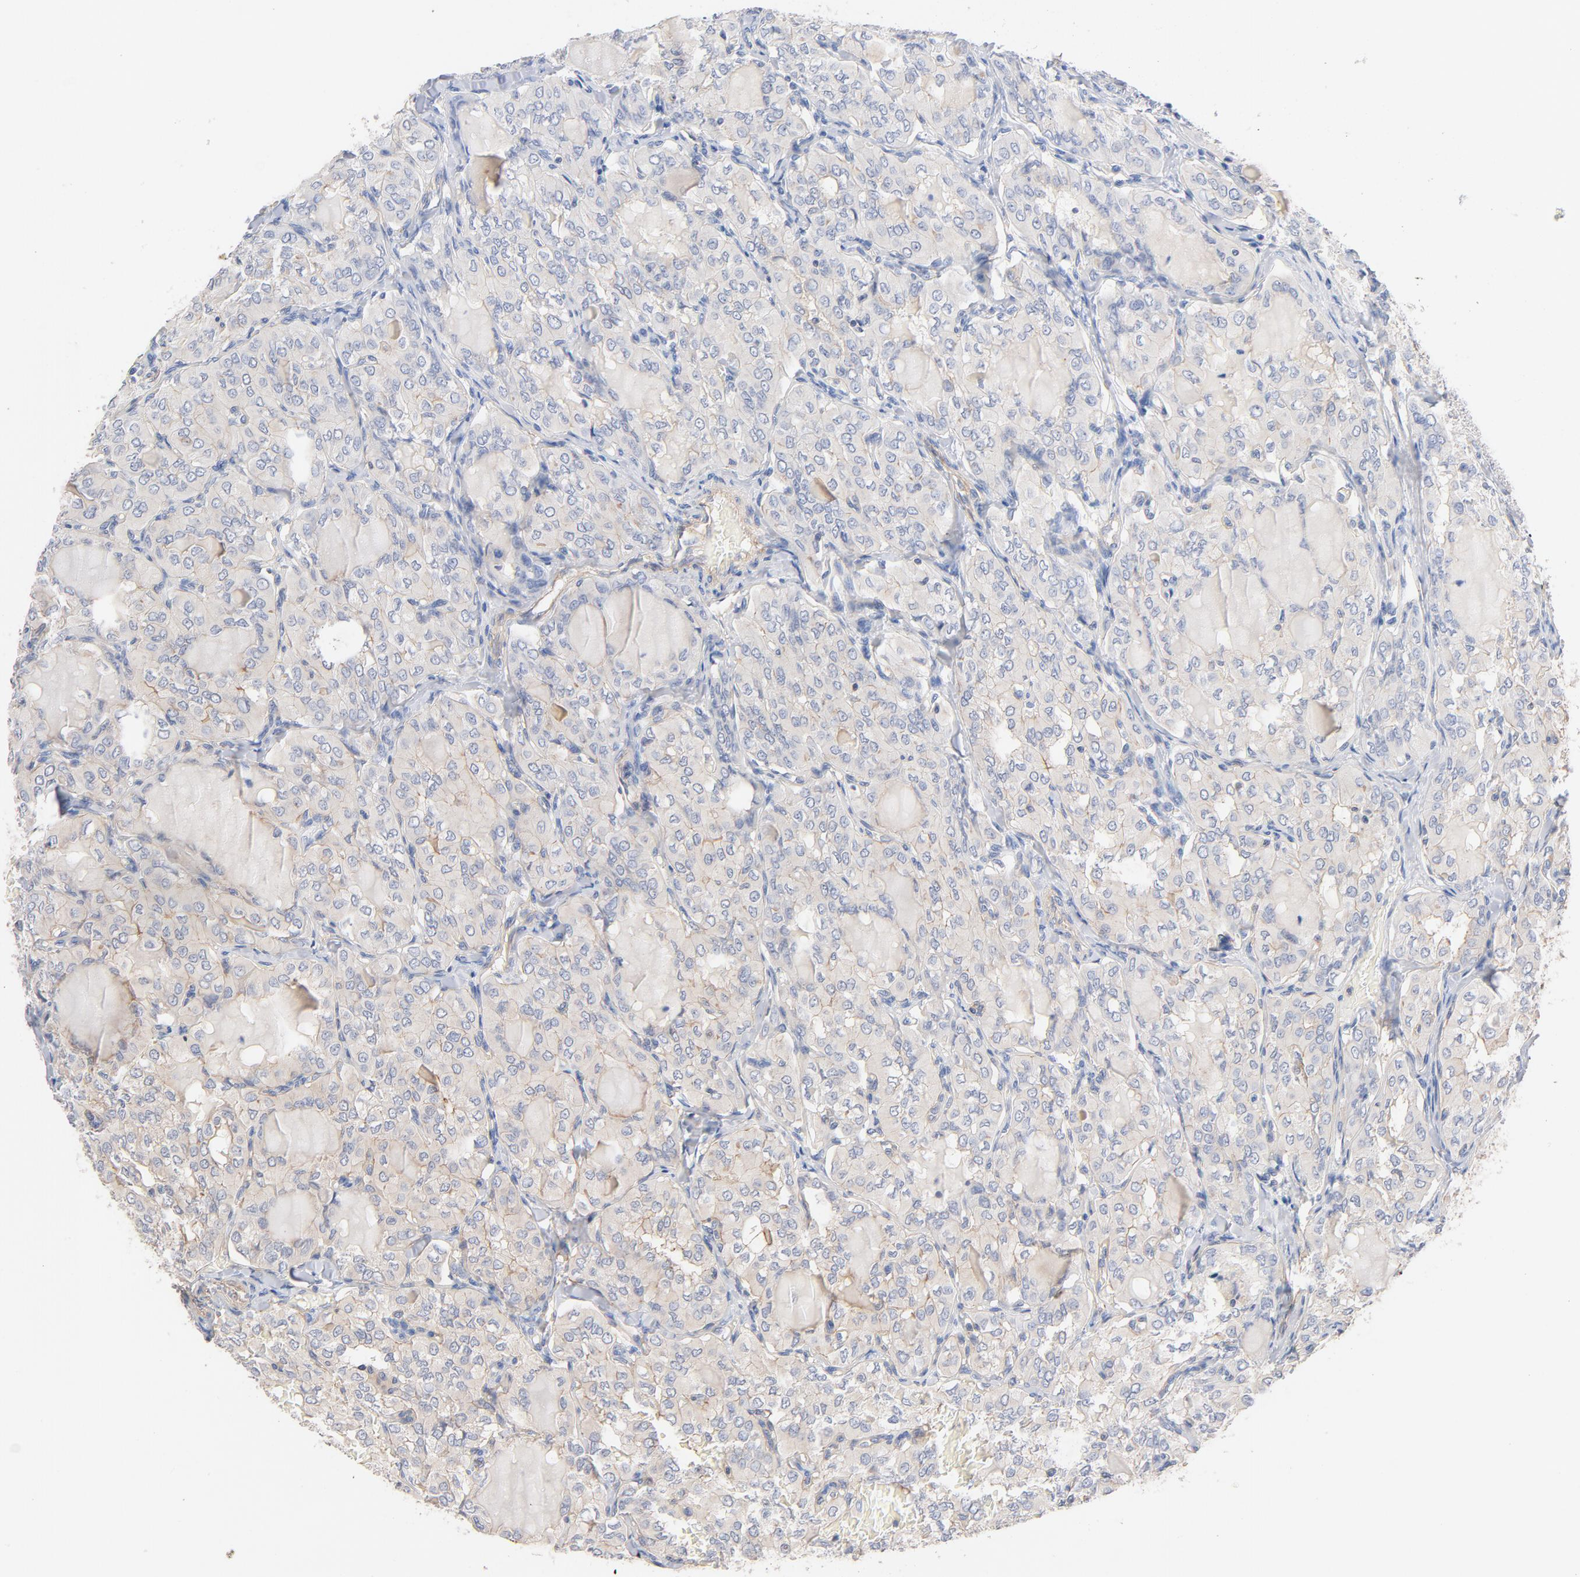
{"staining": {"intensity": "weak", "quantity": "25%-75%", "location": "cytoplasmic/membranous"}, "tissue": "thyroid cancer", "cell_type": "Tumor cells", "image_type": "cancer", "snomed": [{"axis": "morphology", "description": "Papillary adenocarcinoma, NOS"}, {"axis": "topography", "description": "Thyroid gland"}], "caption": "There is low levels of weak cytoplasmic/membranous positivity in tumor cells of thyroid cancer, as demonstrated by immunohistochemical staining (brown color).", "gene": "STRN3", "patient": {"sex": "male", "age": 20}}